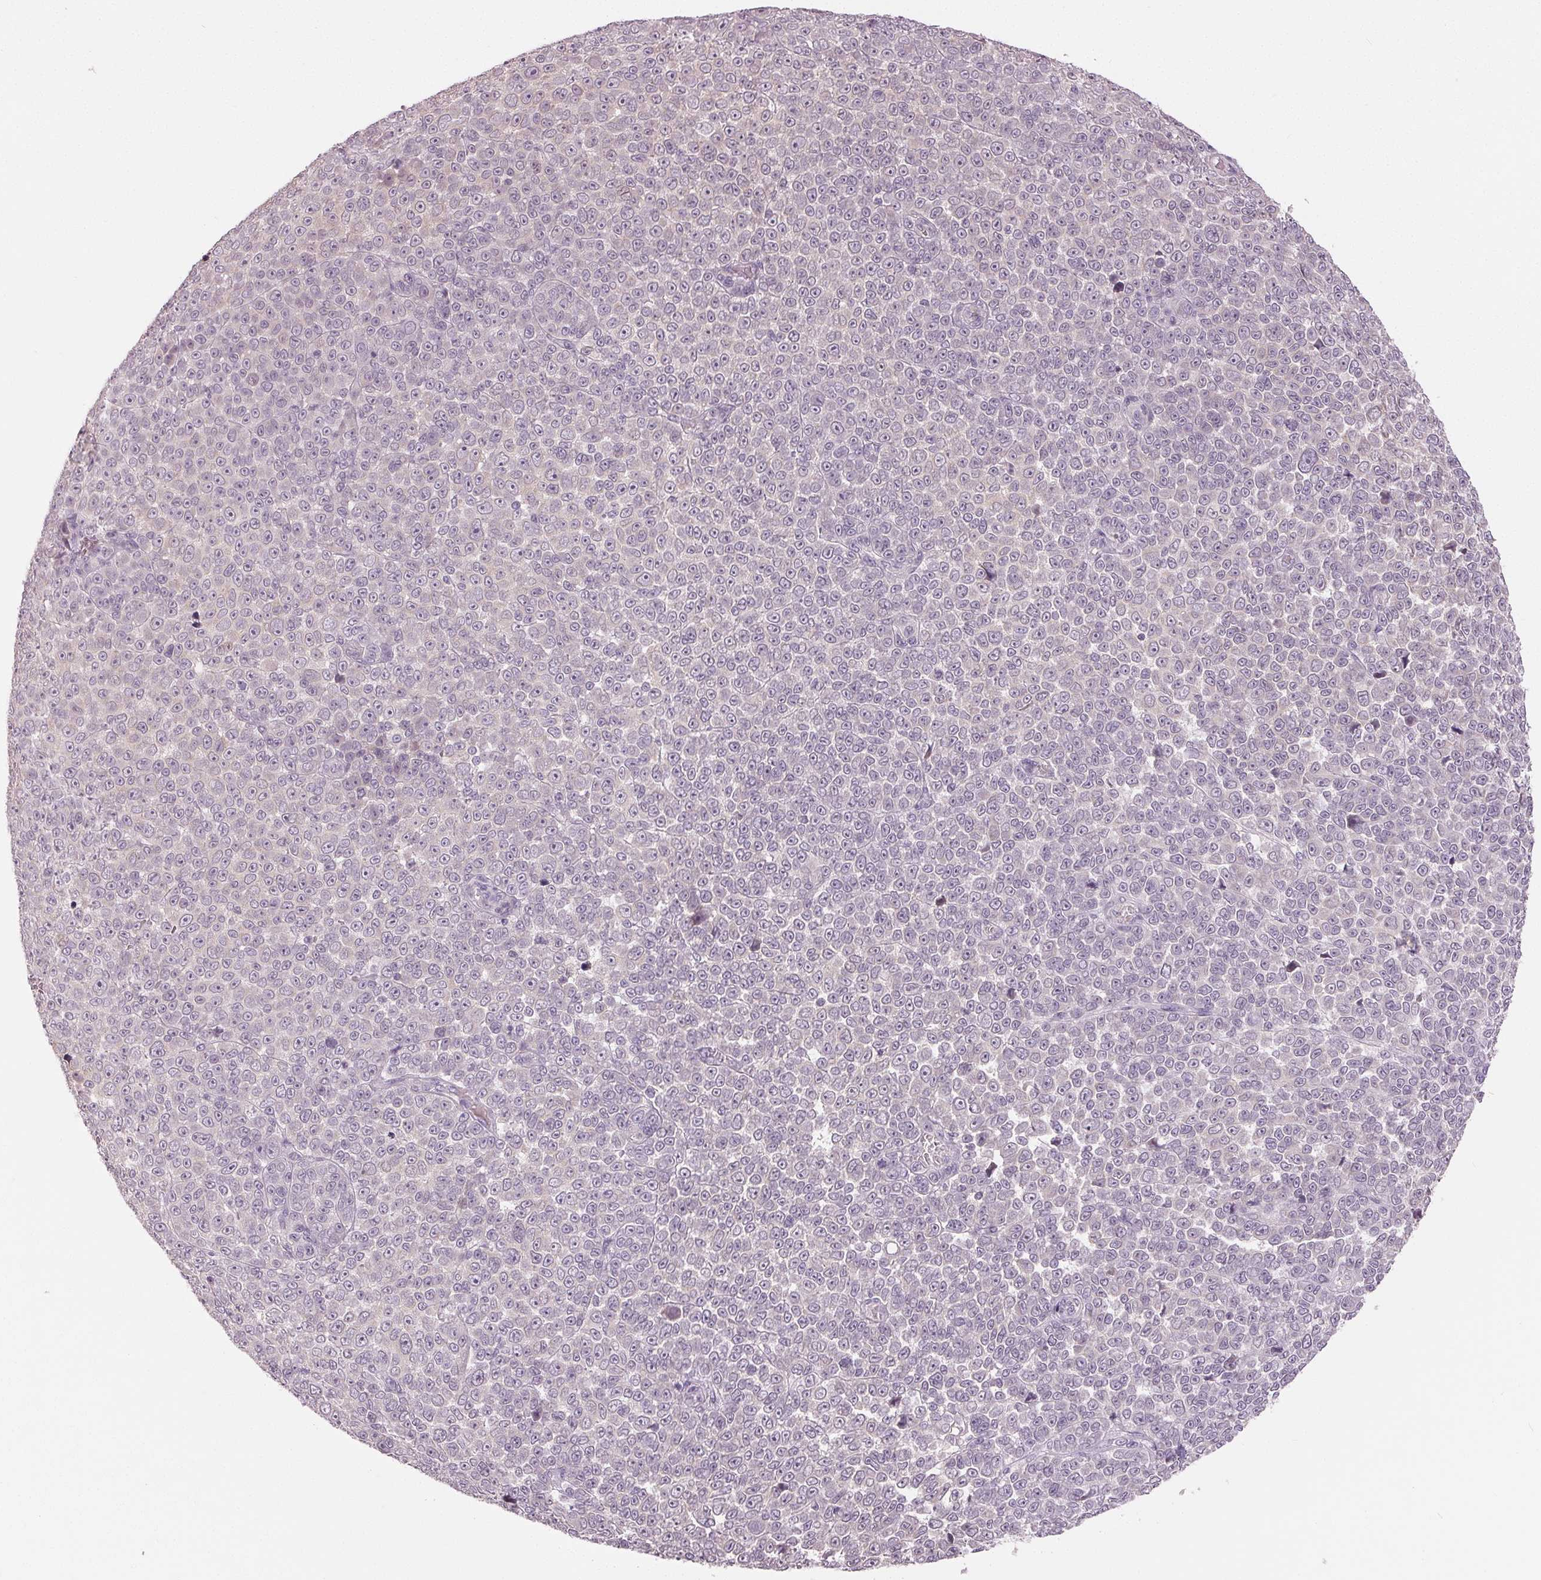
{"staining": {"intensity": "negative", "quantity": "none", "location": "none"}, "tissue": "melanoma", "cell_type": "Tumor cells", "image_type": "cancer", "snomed": [{"axis": "morphology", "description": "Malignant melanoma, NOS"}, {"axis": "topography", "description": "Skin"}], "caption": "Tumor cells are negative for brown protein staining in melanoma.", "gene": "ZNF605", "patient": {"sex": "female", "age": 95}}